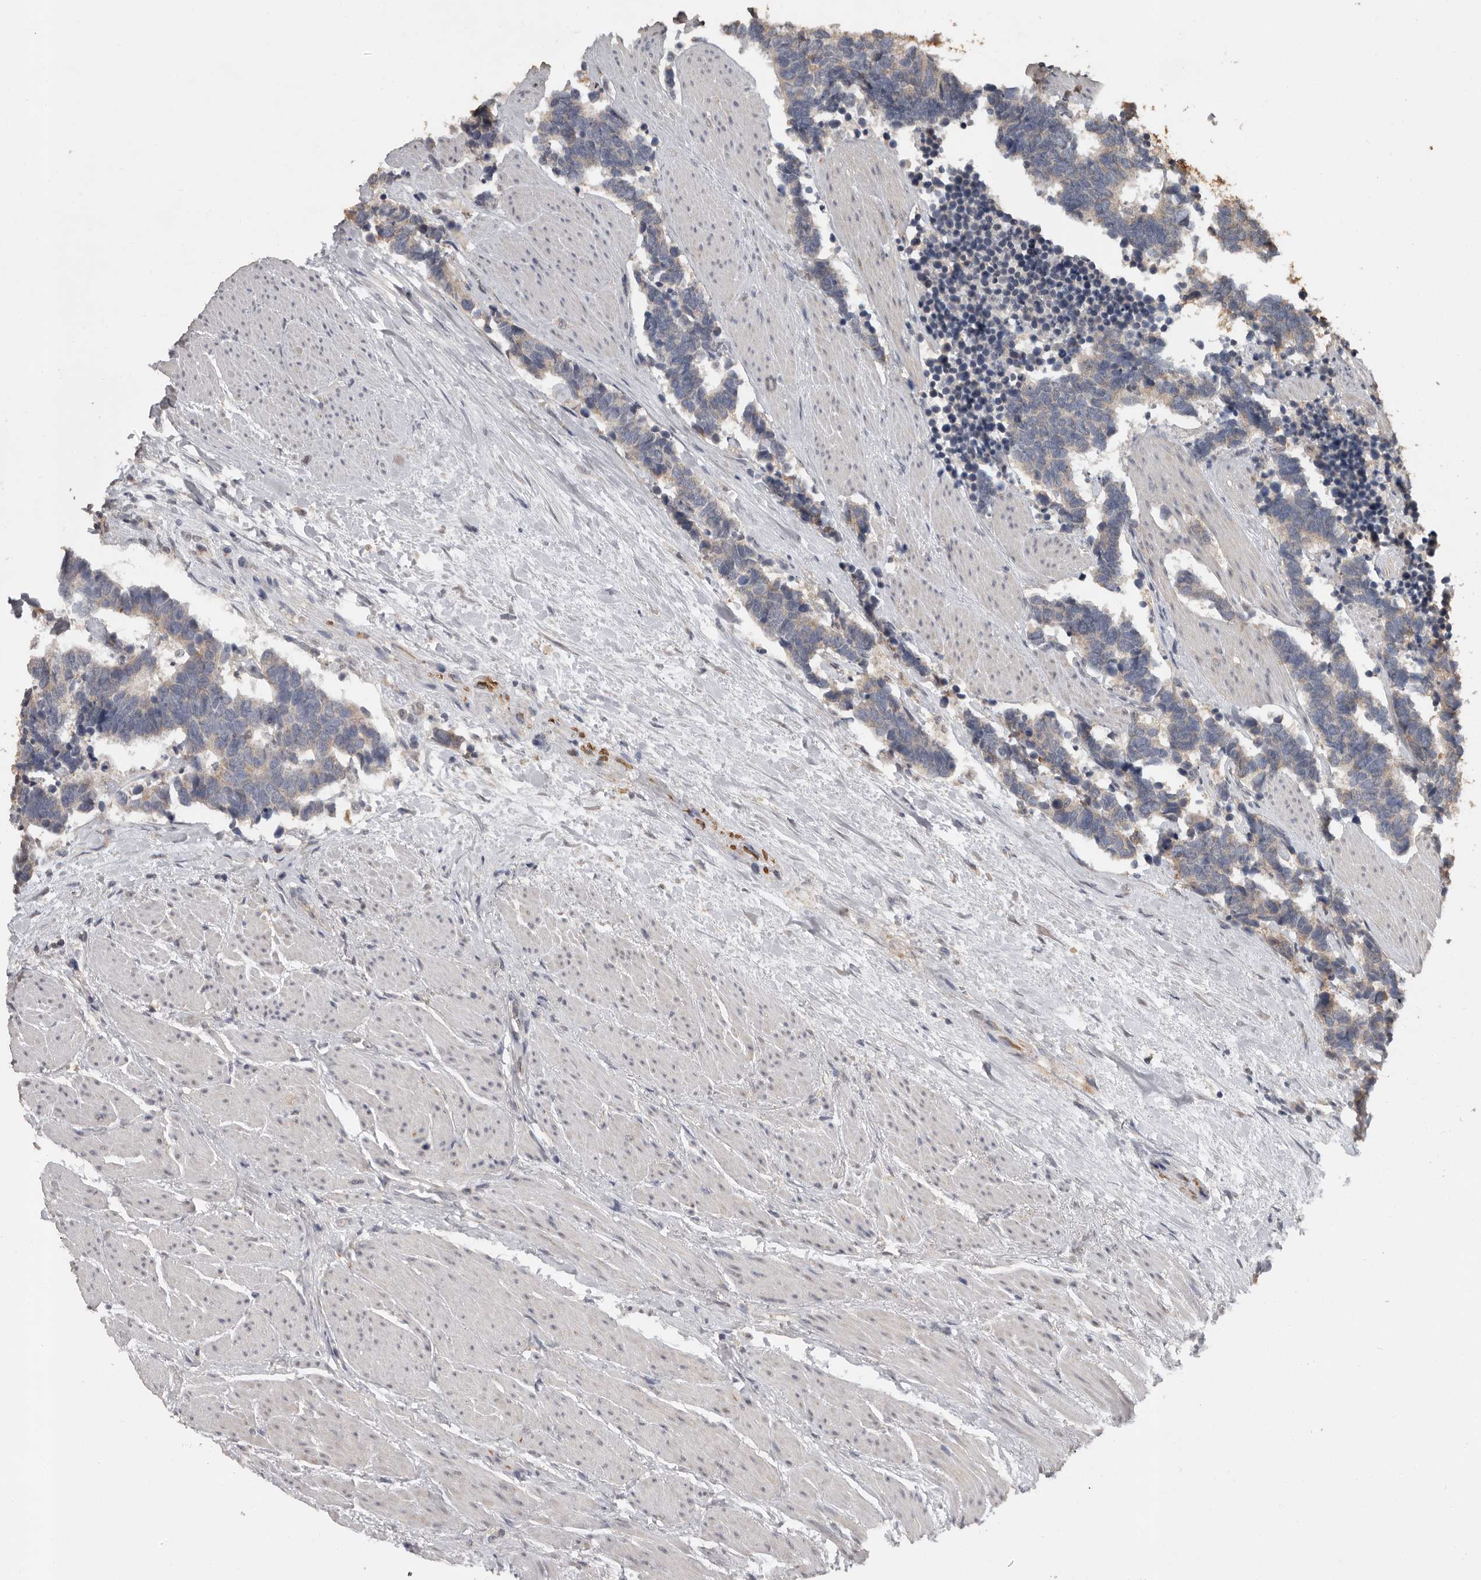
{"staining": {"intensity": "negative", "quantity": "none", "location": "none"}, "tissue": "carcinoid", "cell_type": "Tumor cells", "image_type": "cancer", "snomed": [{"axis": "morphology", "description": "Carcinoma, NOS"}, {"axis": "morphology", "description": "Carcinoid, malignant, NOS"}, {"axis": "topography", "description": "Urinary bladder"}], "caption": "An image of carcinoma stained for a protein shows no brown staining in tumor cells.", "gene": "MTF1", "patient": {"sex": "male", "age": 57}}